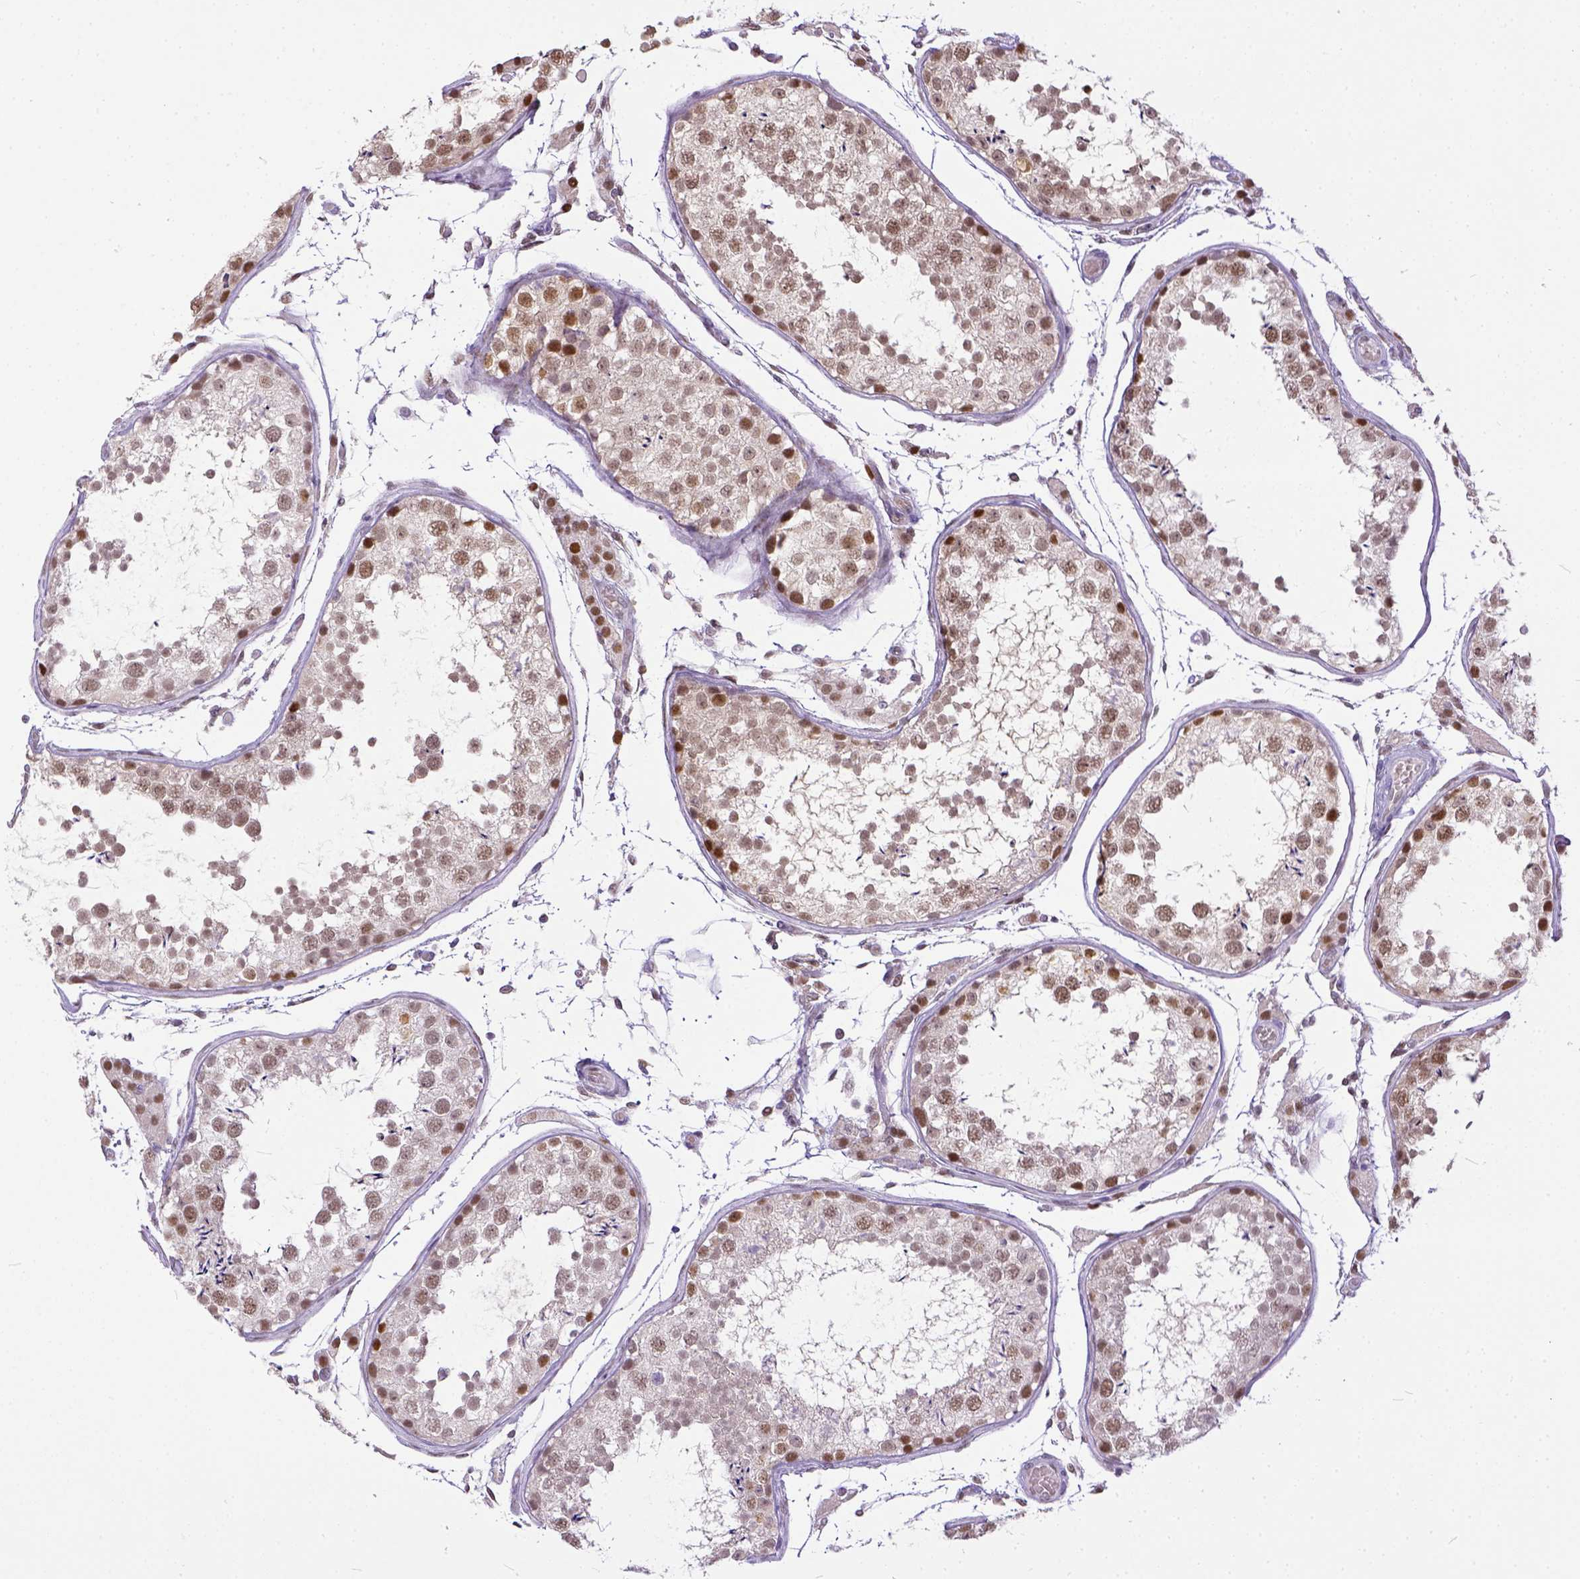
{"staining": {"intensity": "moderate", "quantity": ">75%", "location": "nuclear"}, "tissue": "testis", "cell_type": "Cells in seminiferous ducts", "image_type": "normal", "snomed": [{"axis": "morphology", "description": "Normal tissue, NOS"}, {"axis": "topography", "description": "Testis"}], "caption": "A micrograph showing moderate nuclear expression in approximately >75% of cells in seminiferous ducts in unremarkable testis, as visualized by brown immunohistochemical staining.", "gene": "ERCC1", "patient": {"sex": "male", "age": 29}}